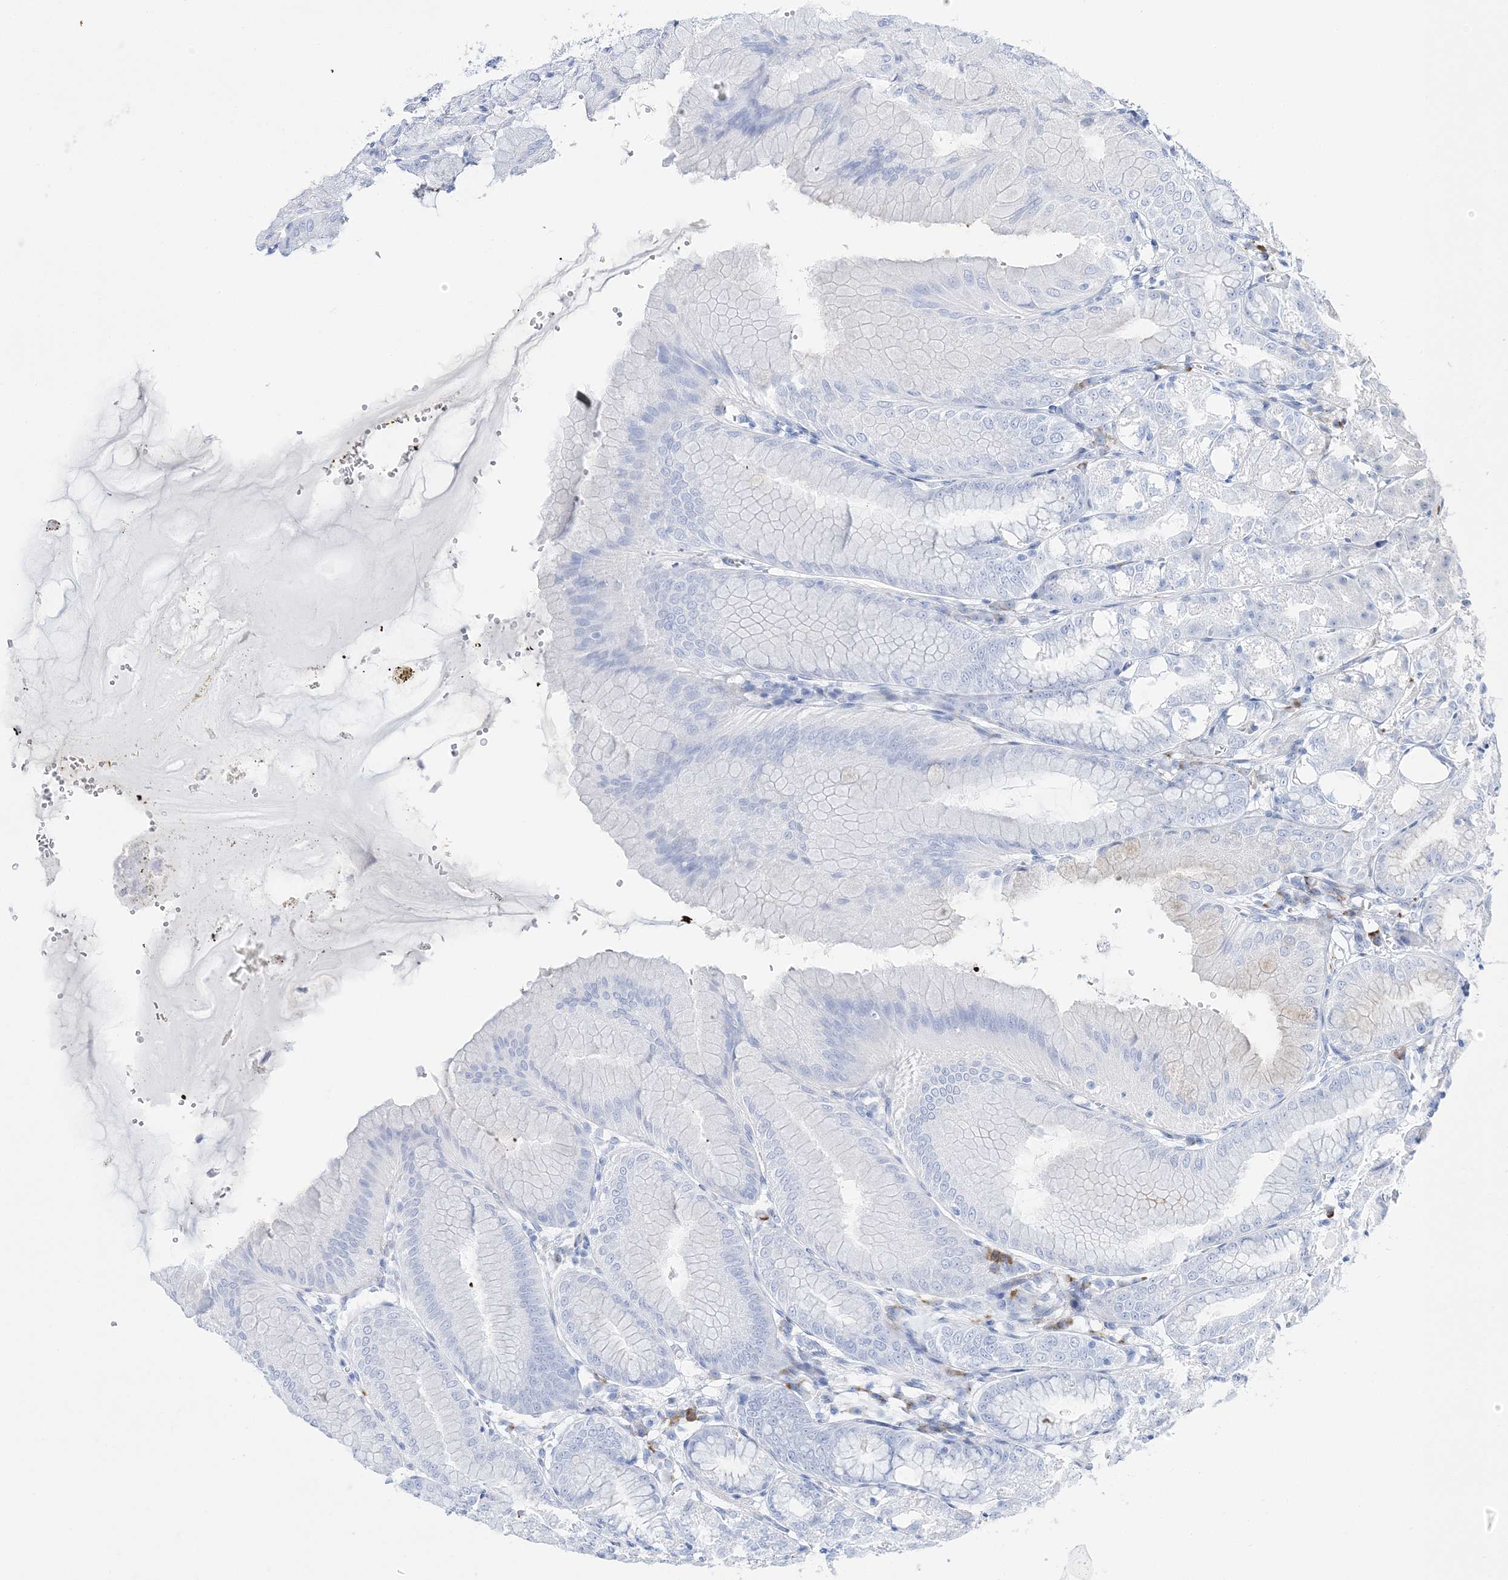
{"staining": {"intensity": "negative", "quantity": "none", "location": "none"}, "tissue": "stomach", "cell_type": "Glandular cells", "image_type": "normal", "snomed": [{"axis": "morphology", "description": "Normal tissue, NOS"}, {"axis": "topography", "description": "Stomach, lower"}], "caption": "Immunohistochemistry (IHC) micrograph of unremarkable human stomach stained for a protein (brown), which reveals no expression in glandular cells. The staining is performed using DAB brown chromogen with nuclei counter-stained in using hematoxylin.", "gene": "TSPYL6", "patient": {"sex": "male", "age": 71}}